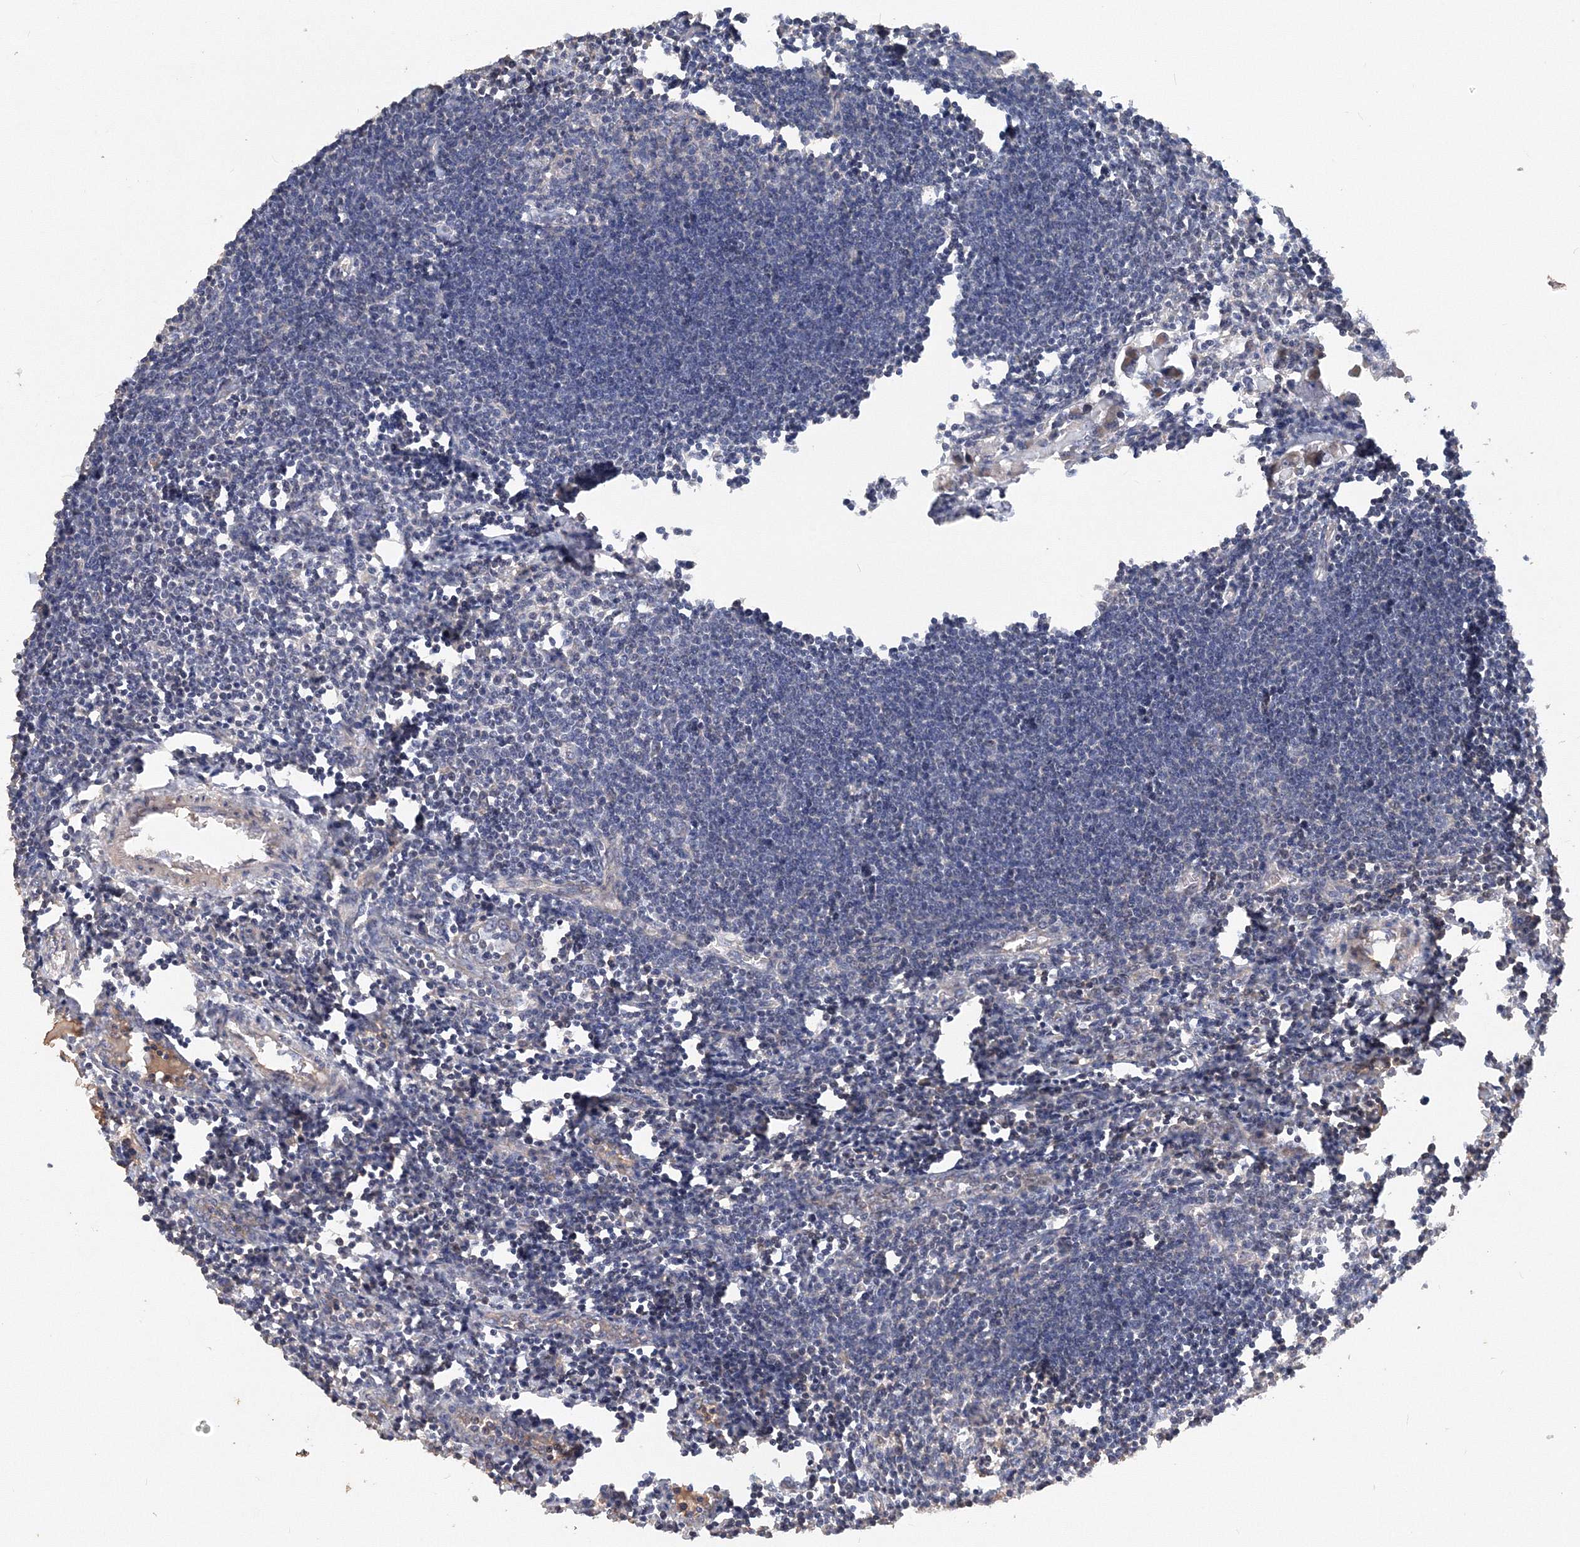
{"staining": {"intensity": "weak", "quantity": ">75%", "location": "cytoplasmic/membranous"}, "tissue": "lymph node", "cell_type": "Germinal center cells", "image_type": "normal", "snomed": [{"axis": "morphology", "description": "Normal tissue, NOS"}, {"axis": "morphology", "description": "Malignant melanoma, Metastatic site"}, {"axis": "topography", "description": "Lymph node"}], "caption": "Brown immunohistochemical staining in unremarkable lymph node reveals weak cytoplasmic/membranous expression in approximately >75% of germinal center cells.", "gene": "GRINA", "patient": {"sex": "male", "age": 41}}